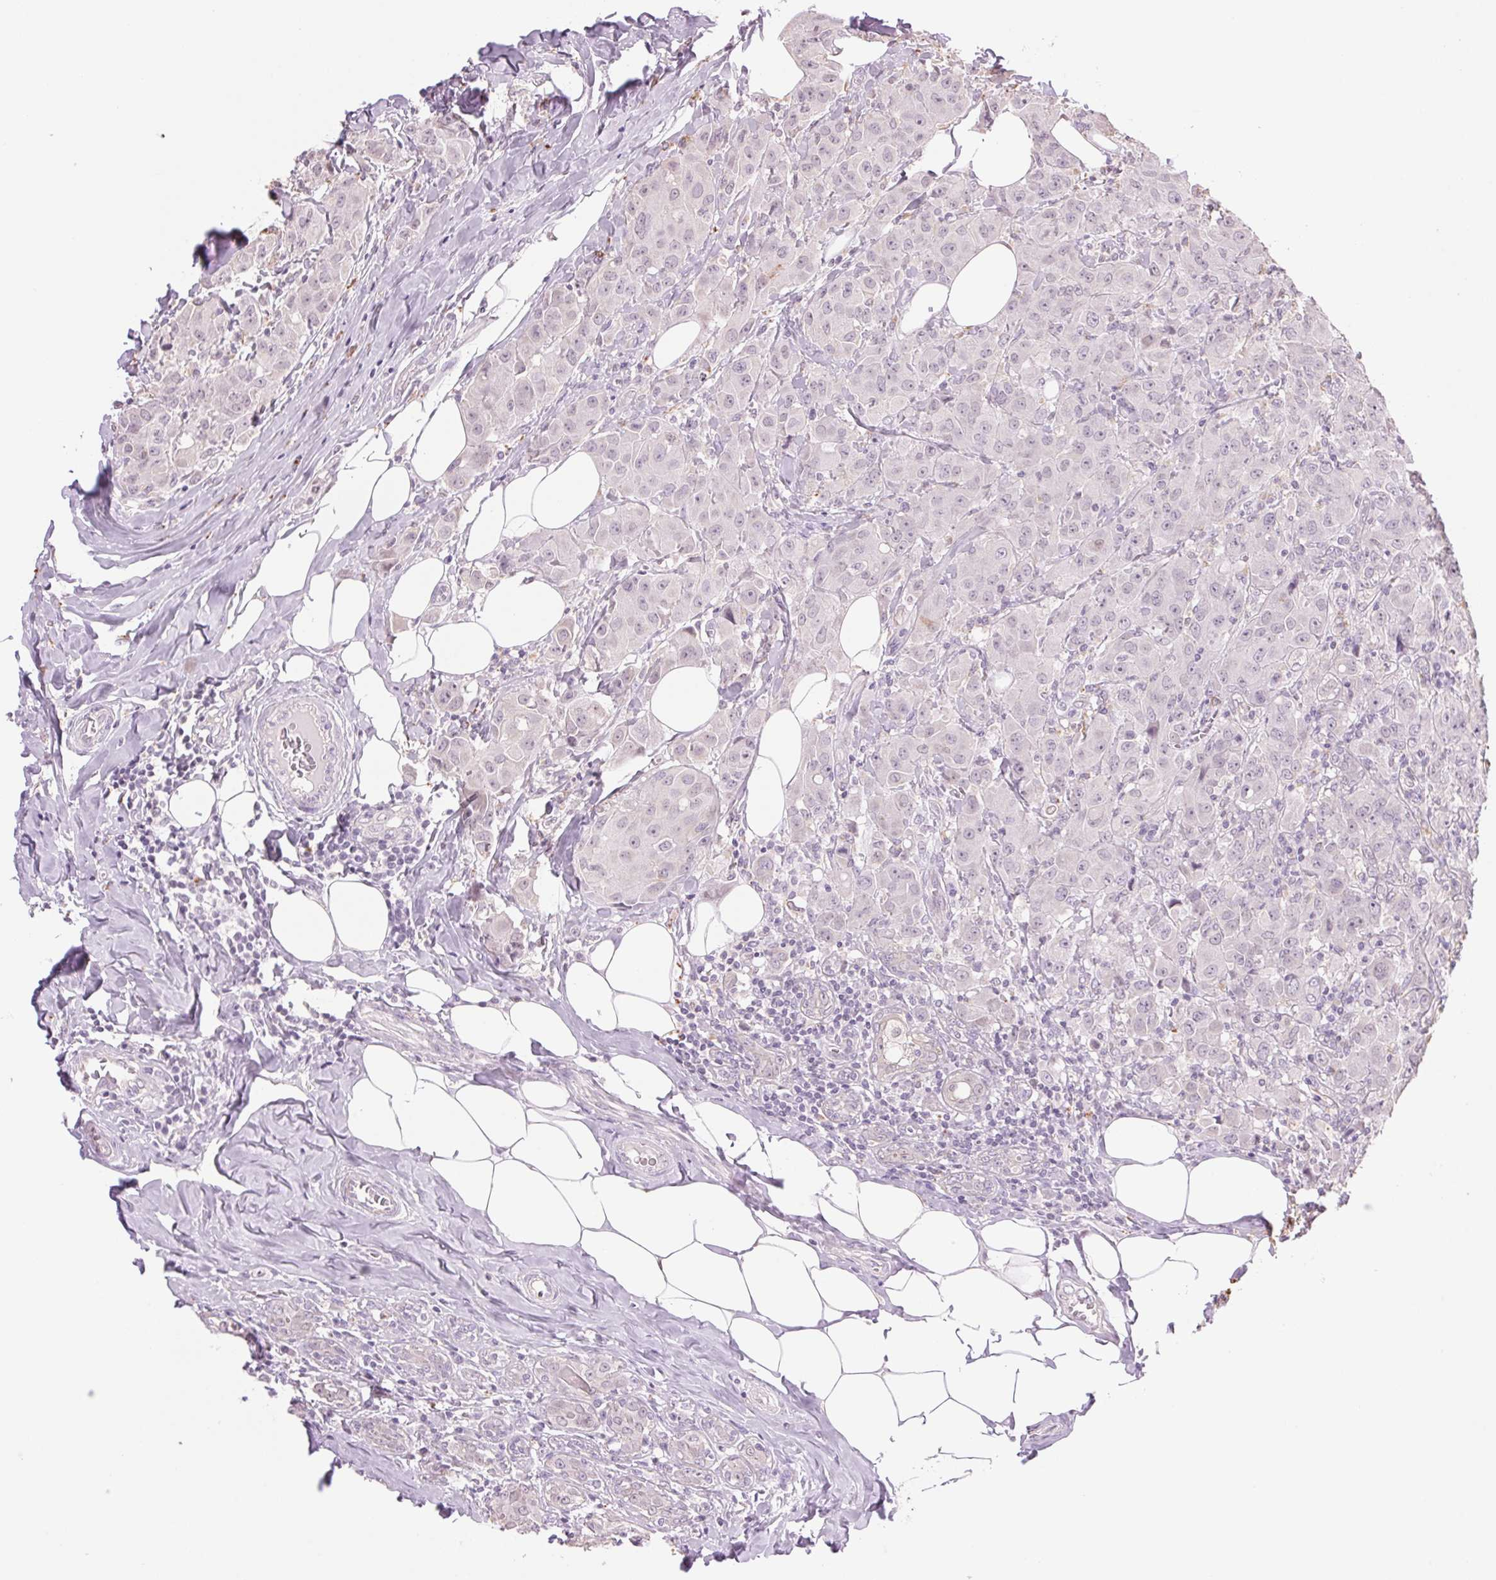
{"staining": {"intensity": "negative", "quantity": "none", "location": "none"}, "tissue": "breast cancer", "cell_type": "Tumor cells", "image_type": "cancer", "snomed": [{"axis": "morphology", "description": "Normal tissue, NOS"}, {"axis": "morphology", "description": "Duct carcinoma"}, {"axis": "topography", "description": "Breast"}], "caption": "This is an IHC histopathology image of human breast intraductal carcinoma. There is no positivity in tumor cells.", "gene": "MPO", "patient": {"sex": "female", "age": 43}}